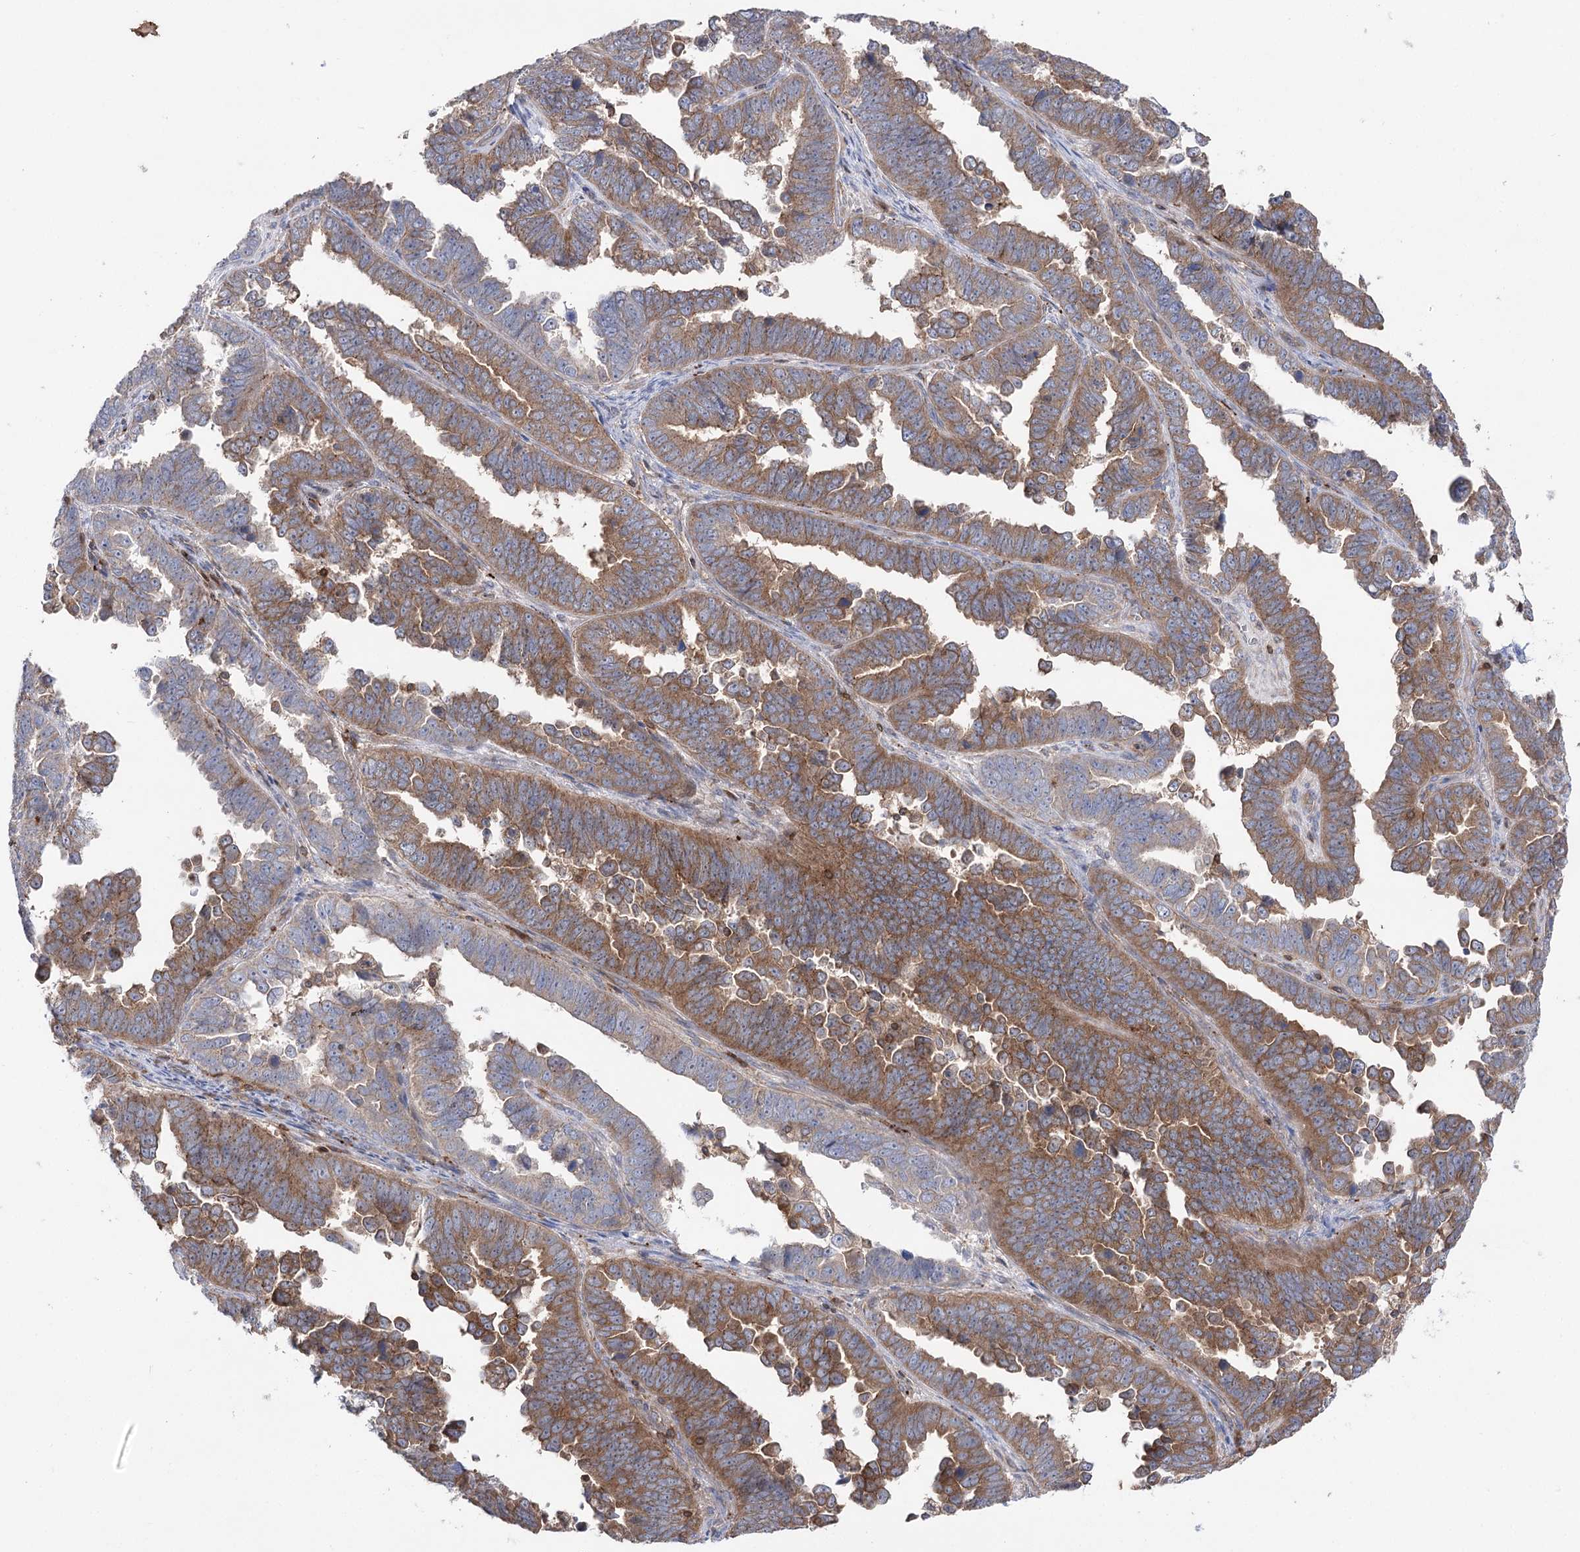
{"staining": {"intensity": "moderate", "quantity": "25%-75%", "location": "cytoplasmic/membranous"}, "tissue": "endometrial cancer", "cell_type": "Tumor cells", "image_type": "cancer", "snomed": [{"axis": "morphology", "description": "Adenocarcinoma, NOS"}, {"axis": "topography", "description": "Endometrium"}], "caption": "Immunohistochemical staining of human endometrial adenocarcinoma reveals moderate cytoplasmic/membranous protein expression in about 25%-75% of tumor cells.", "gene": "VPS37B", "patient": {"sex": "female", "age": 75}}